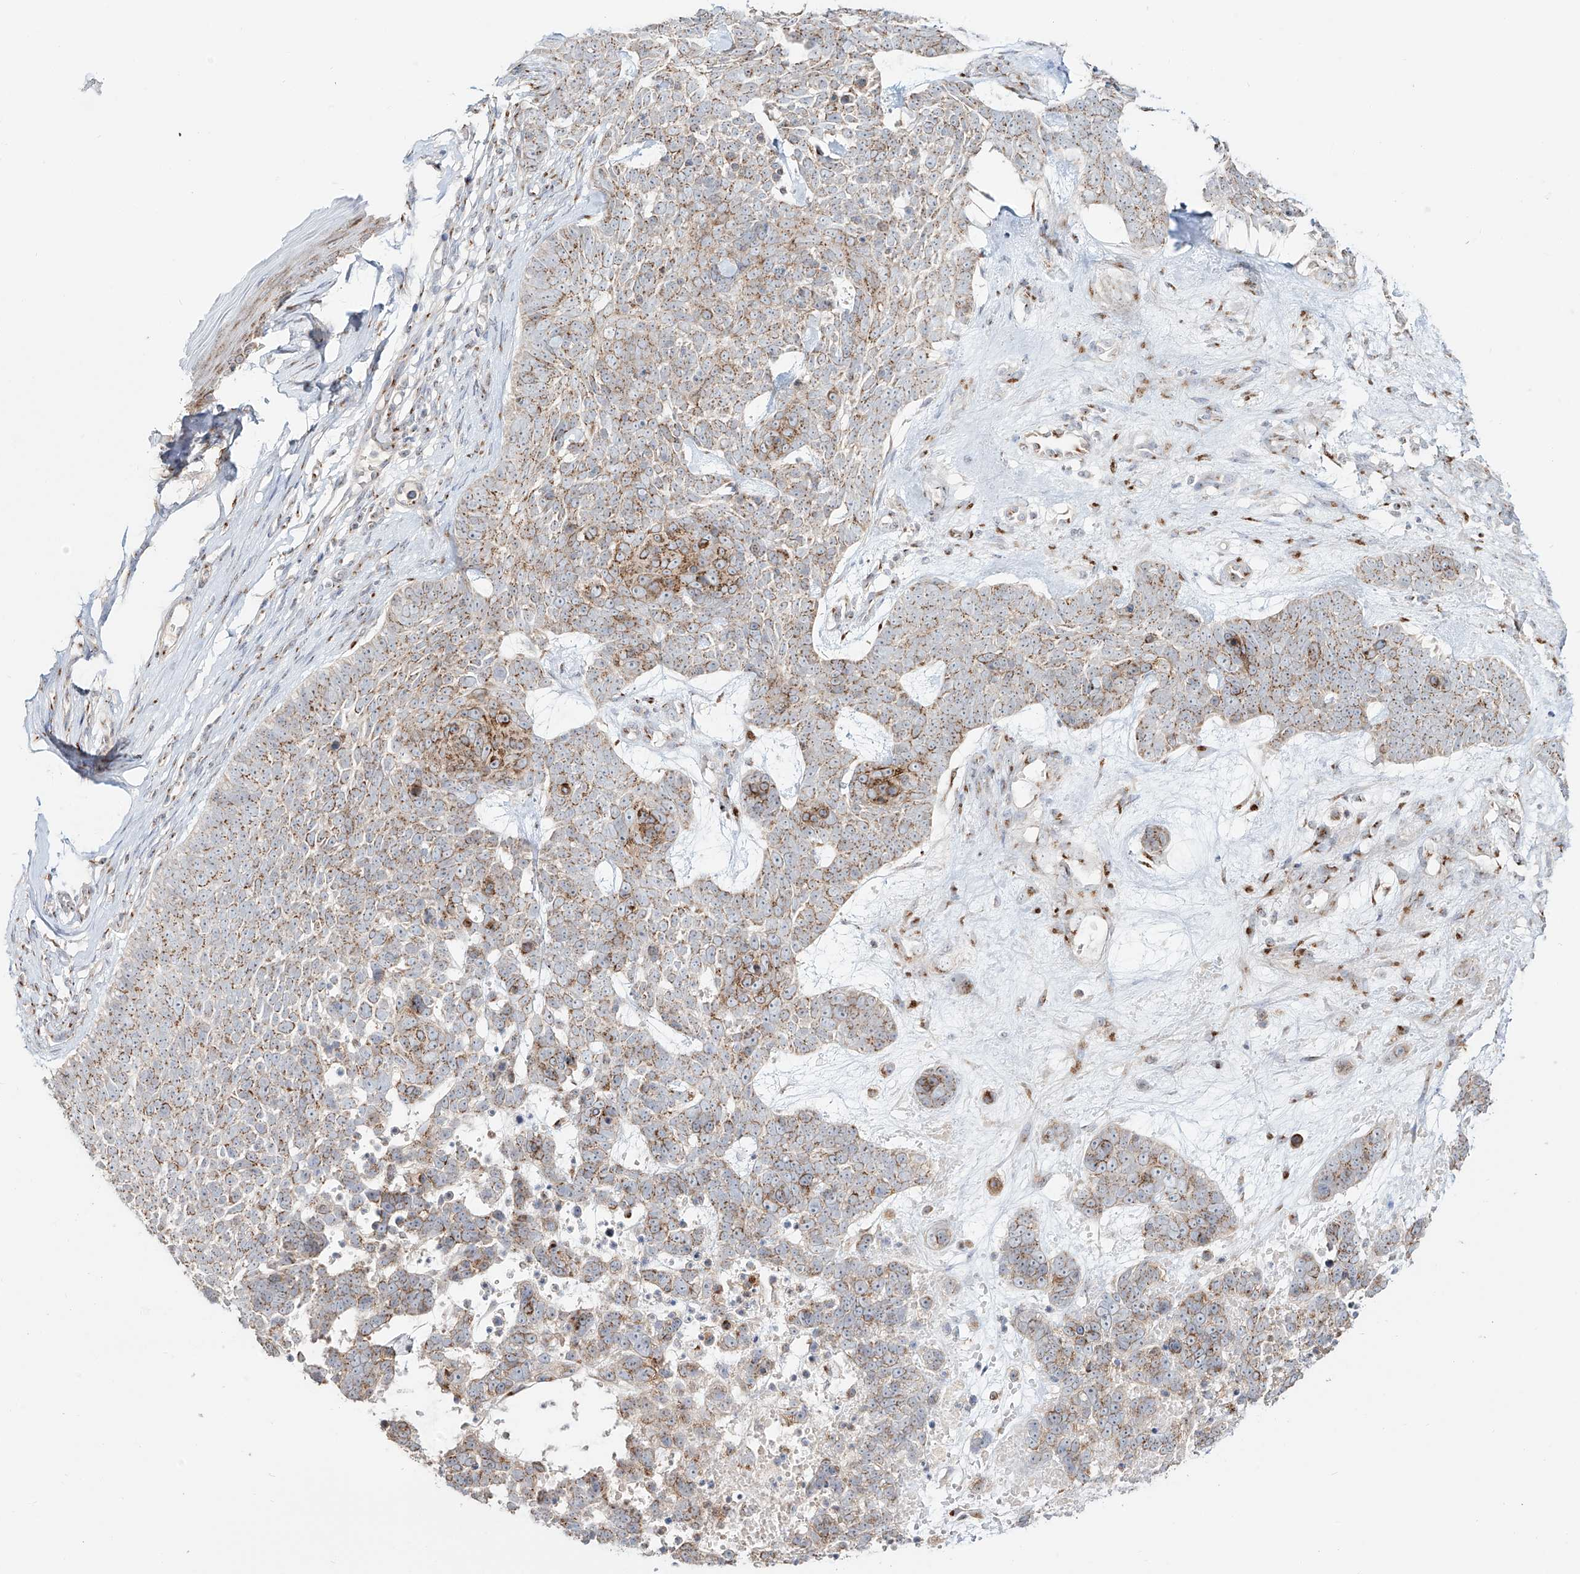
{"staining": {"intensity": "moderate", "quantity": ">75%", "location": "cytoplasmic/membranous"}, "tissue": "skin cancer", "cell_type": "Tumor cells", "image_type": "cancer", "snomed": [{"axis": "morphology", "description": "Basal cell carcinoma"}, {"axis": "topography", "description": "Skin"}], "caption": "Basal cell carcinoma (skin) stained for a protein (brown) reveals moderate cytoplasmic/membranous positive expression in about >75% of tumor cells.", "gene": "BSDC1", "patient": {"sex": "female", "age": 81}}